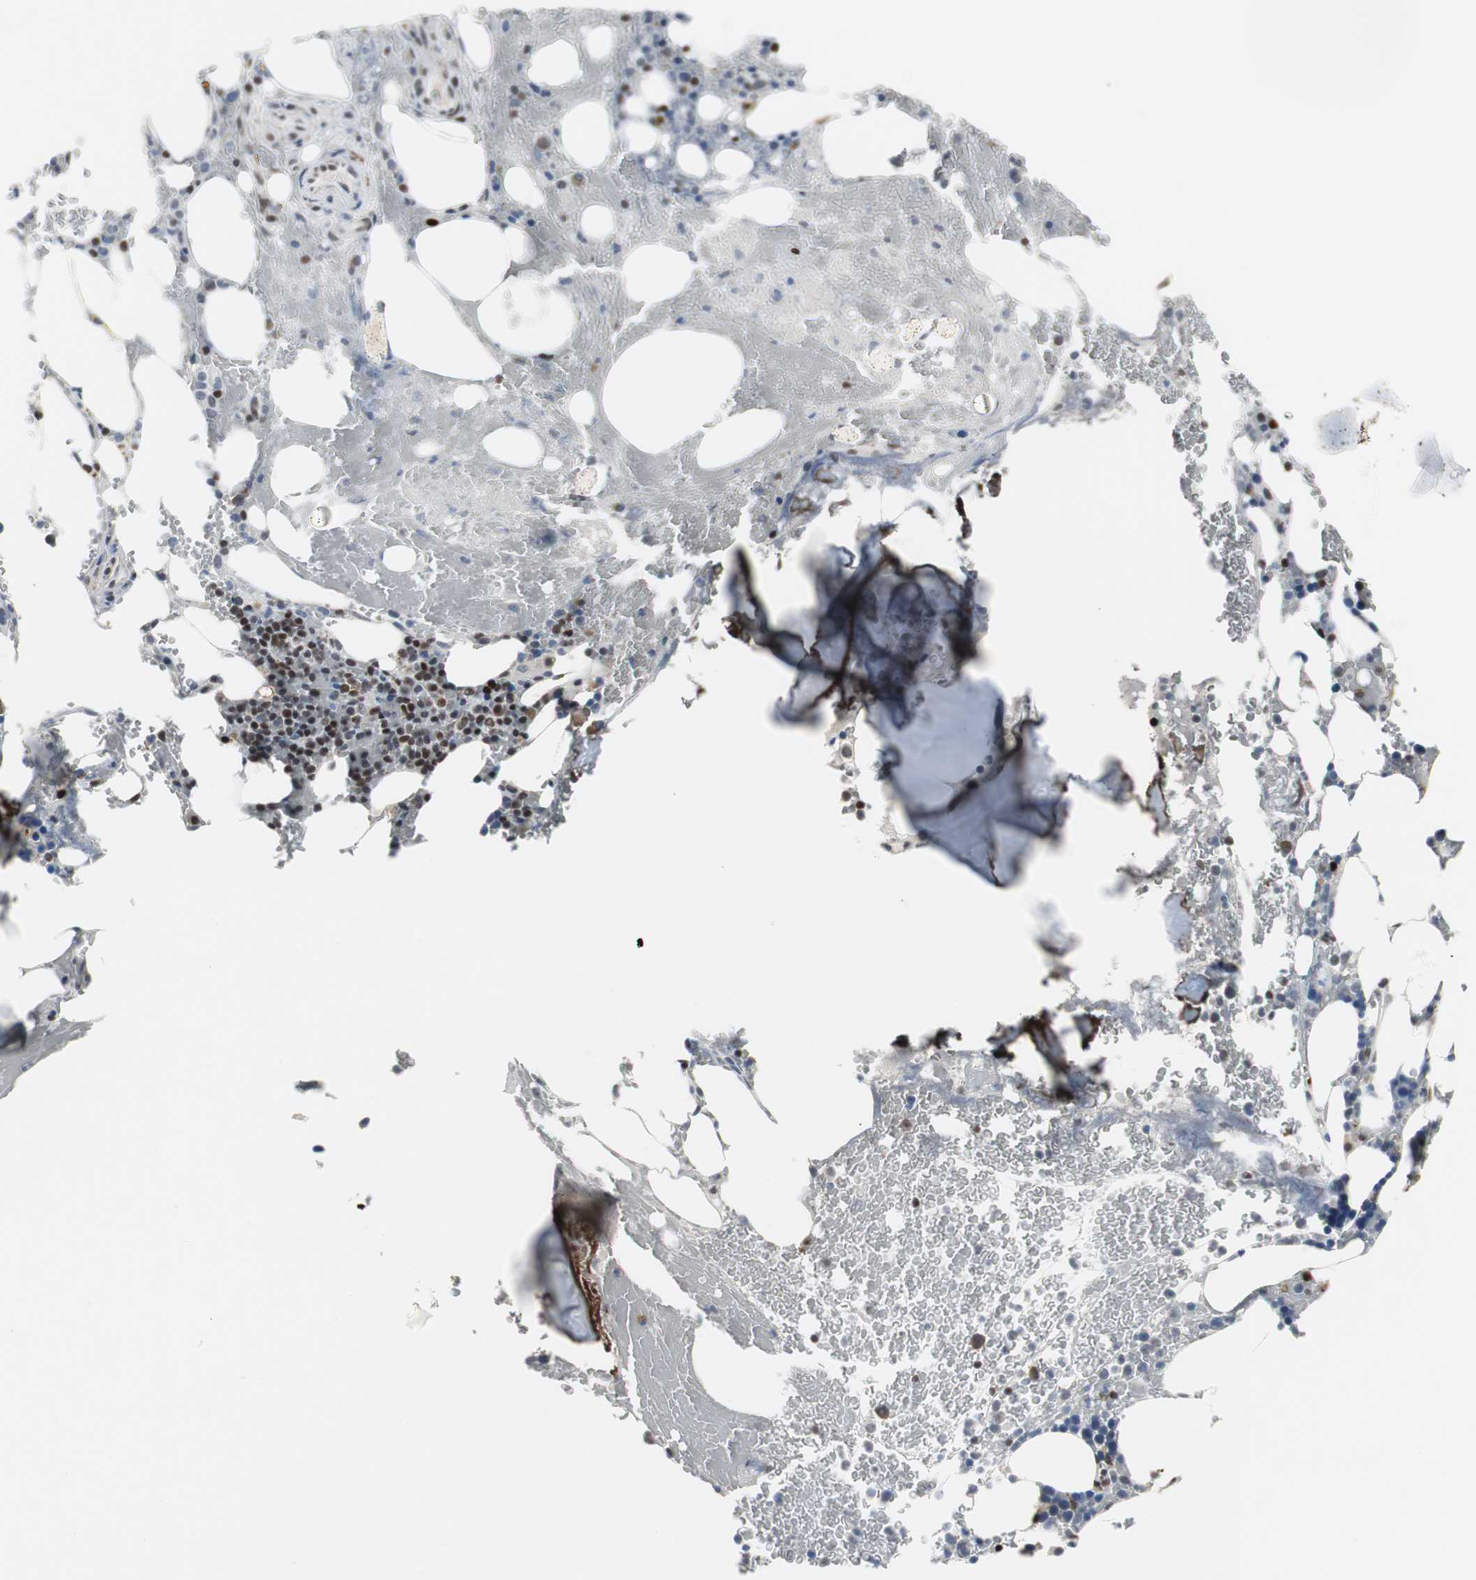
{"staining": {"intensity": "strong", "quantity": "25%-75%", "location": "nuclear"}, "tissue": "bone marrow", "cell_type": "Hematopoietic cells", "image_type": "normal", "snomed": [{"axis": "morphology", "description": "Normal tissue, NOS"}, {"axis": "topography", "description": "Bone marrow"}], "caption": "Benign bone marrow reveals strong nuclear staining in approximately 25%-75% of hematopoietic cells, visualized by immunohistochemistry. The staining is performed using DAB brown chromogen to label protein expression. The nuclei are counter-stained blue using hematoxylin.", "gene": "ZHX2", "patient": {"sex": "female", "age": 73}}